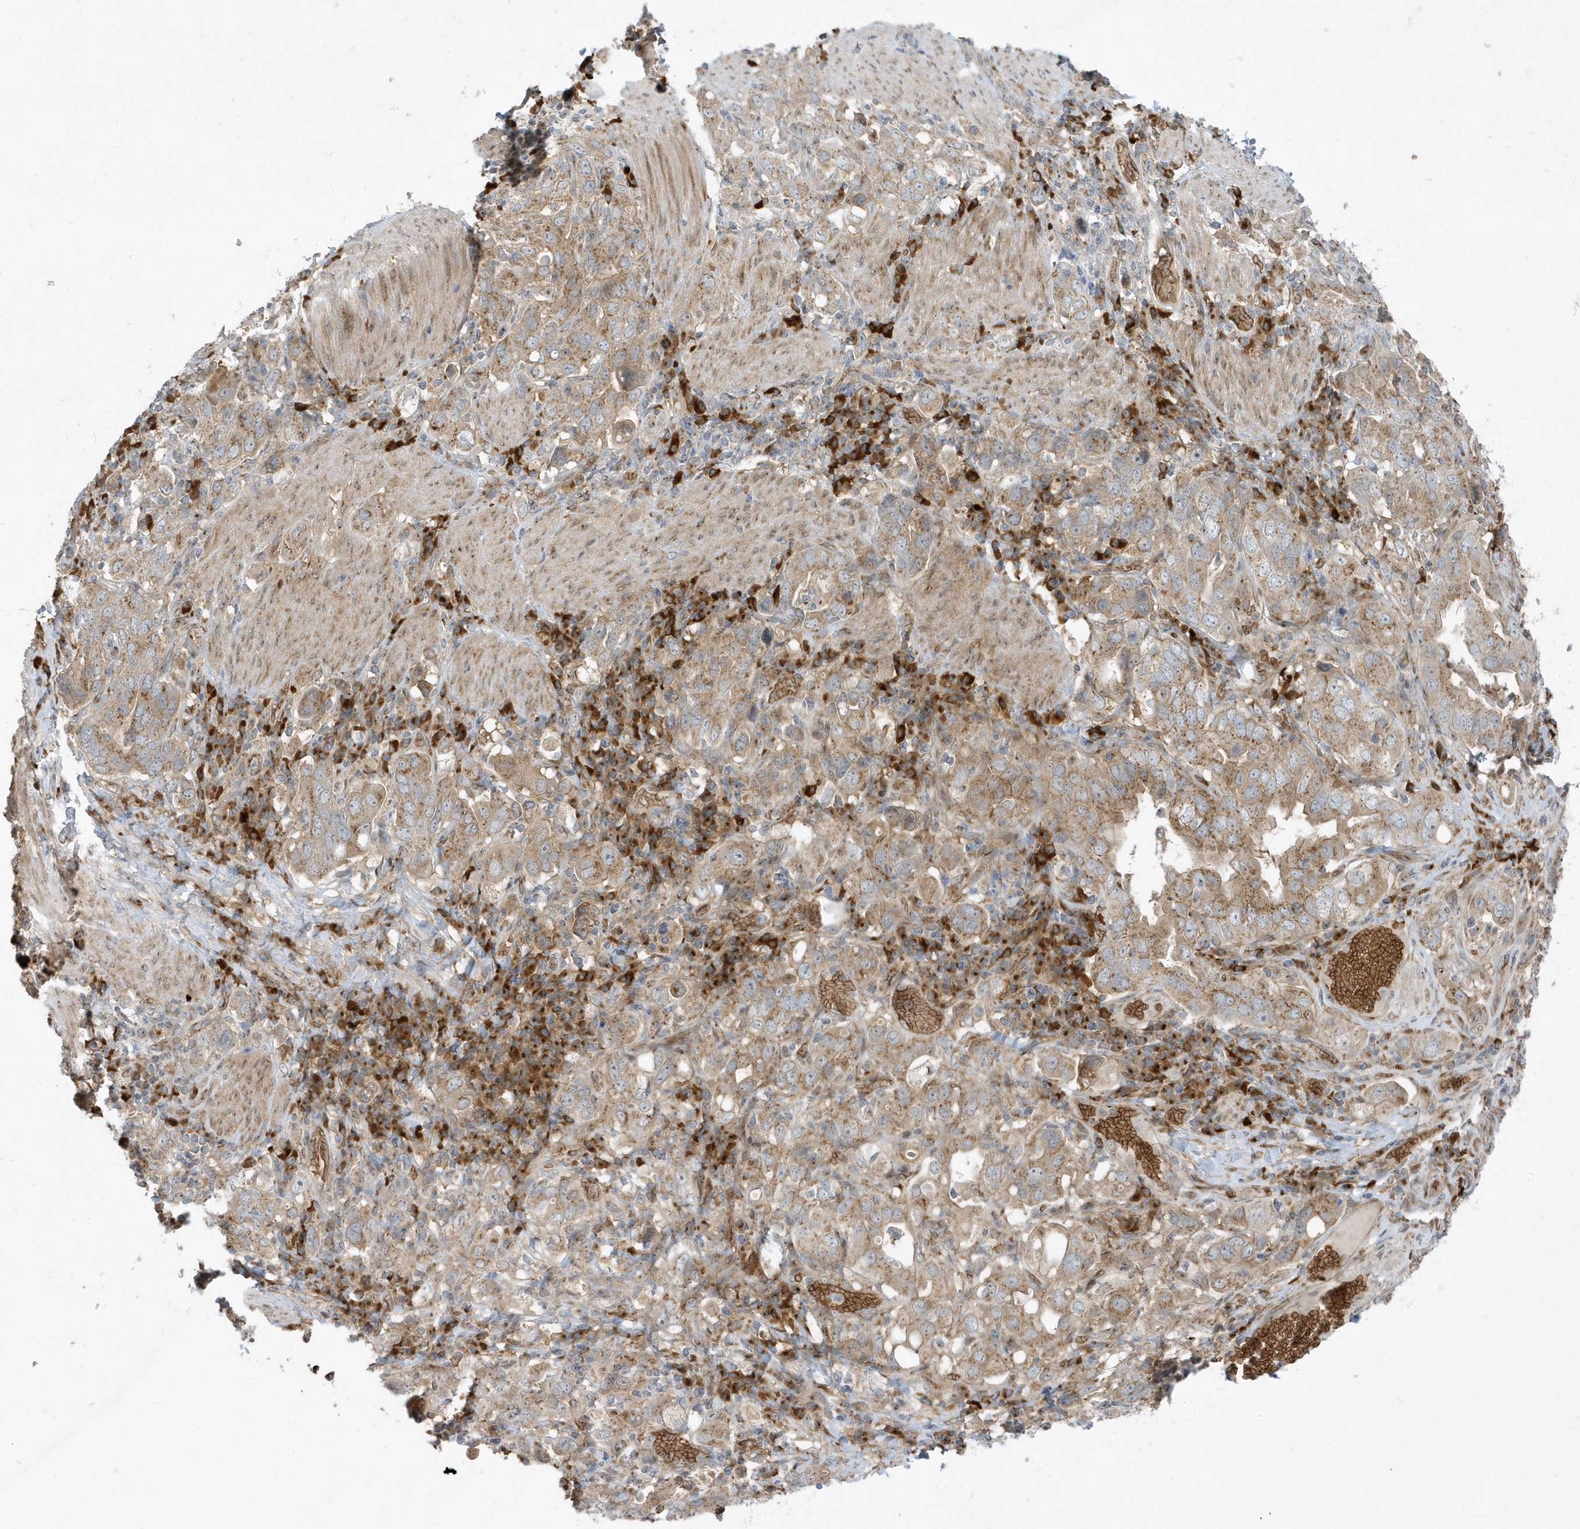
{"staining": {"intensity": "moderate", "quantity": ">75%", "location": "cytoplasmic/membranous"}, "tissue": "stomach cancer", "cell_type": "Tumor cells", "image_type": "cancer", "snomed": [{"axis": "morphology", "description": "Adenocarcinoma, NOS"}, {"axis": "topography", "description": "Stomach, upper"}], "caption": "The histopathology image demonstrates staining of stomach cancer, revealing moderate cytoplasmic/membranous protein staining (brown color) within tumor cells.", "gene": "RPP40", "patient": {"sex": "male", "age": 62}}